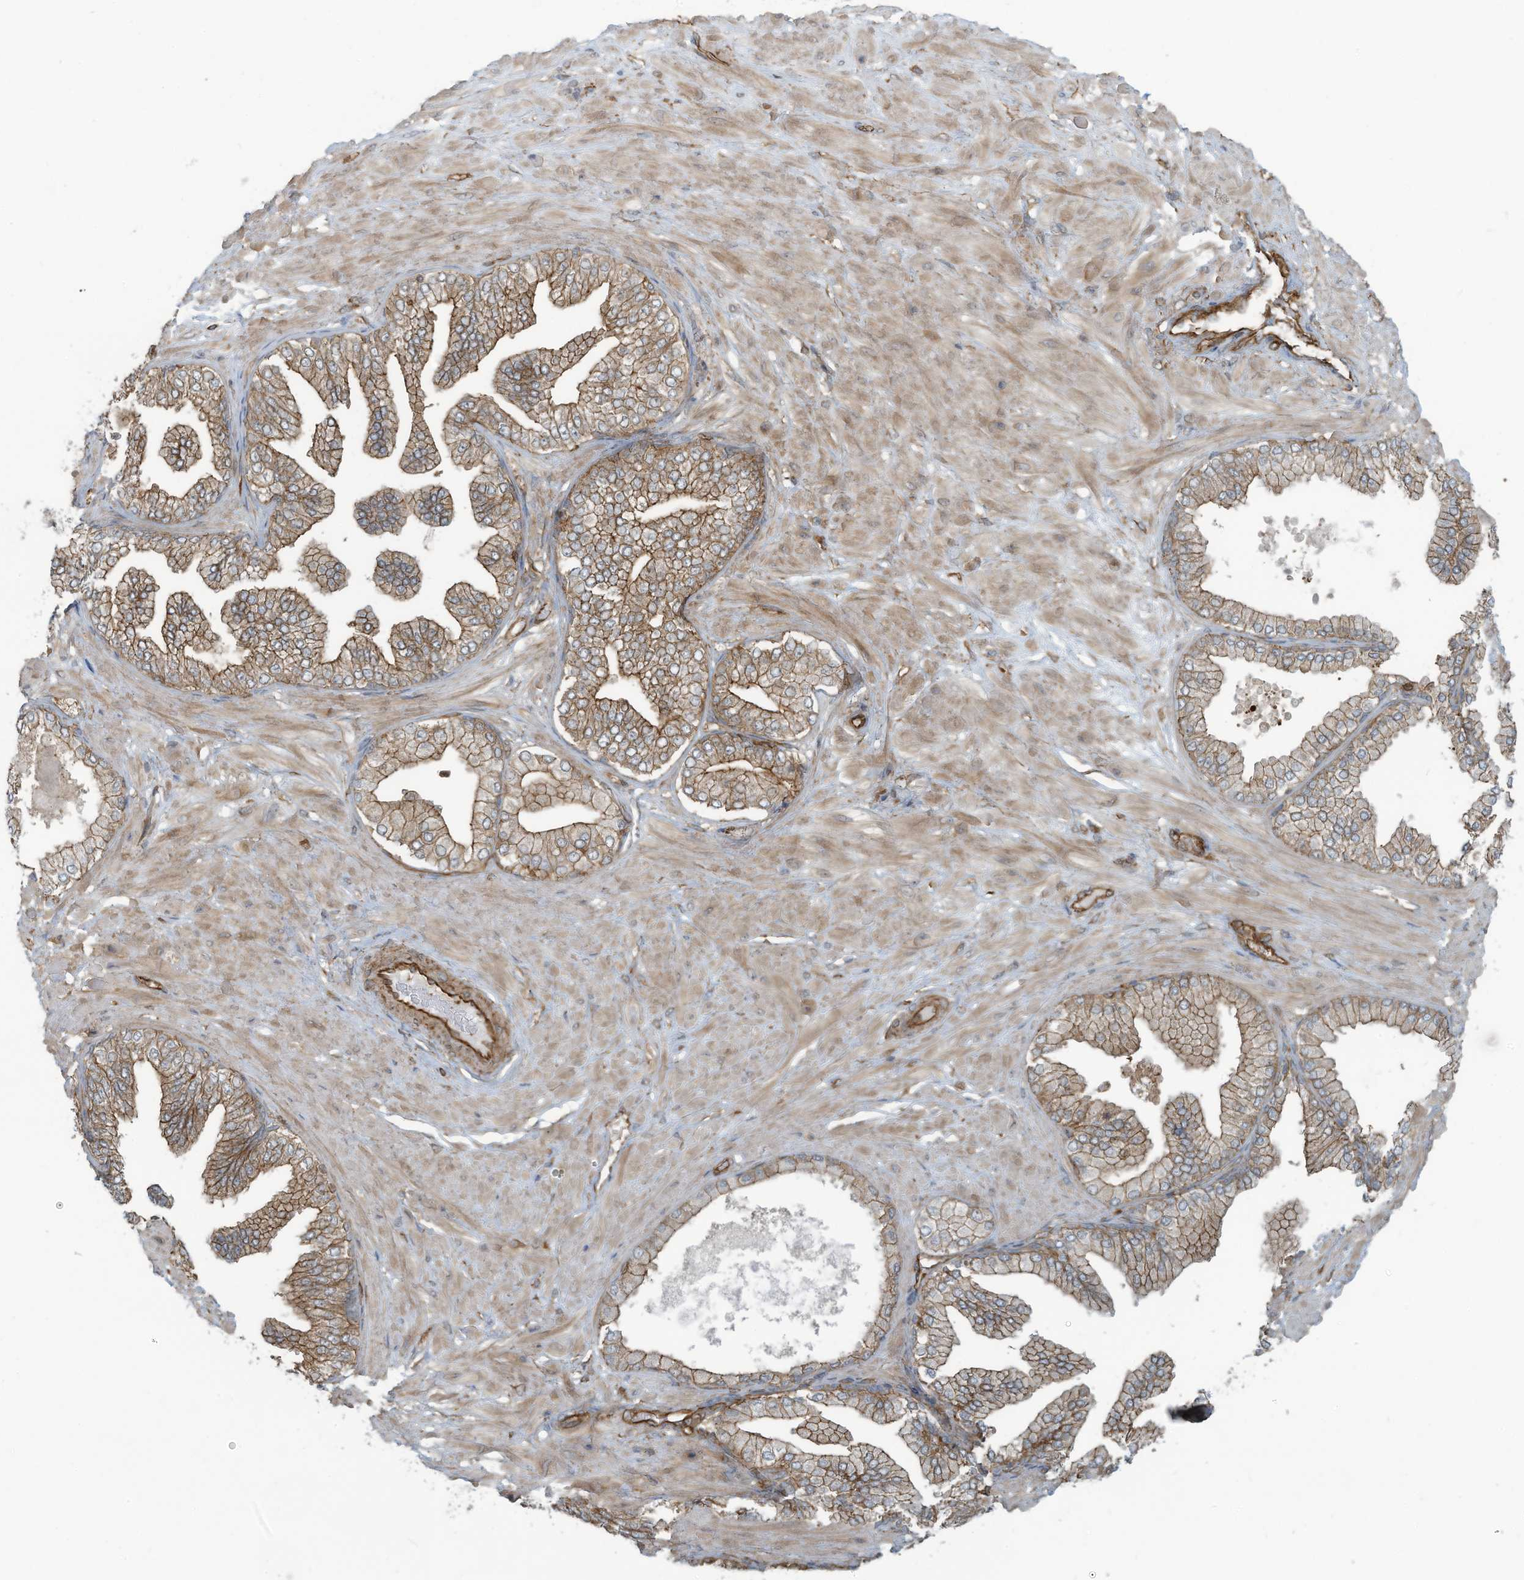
{"staining": {"intensity": "negative", "quantity": "none", "location": "none"}, "tissue": "adipose tissue", "cell_type": "Adipocytes", "image_type": "normal", "snomed": [{"axis": "morphology", "description": "Normal tissue, NOS"}, {"axis": "morphology", "description": "Adenocarcinoma, Low grade"}, {"axis": "topography", "description": "Prostate"}, {"axis": "topography", "description": "Peripheral nerve tissue"}], "caption": "Immunohistochemistry (IHC) photomicrograph of unremarkable adipose tissue: human adipose tissue stained with DAB reveals no significant protein staining in adipocytes. (Immunohistochemistry, brightfield microscopy, high magnification).", "gene": "SLC9A2", "patient": {"sex": "male", "age": 63}}